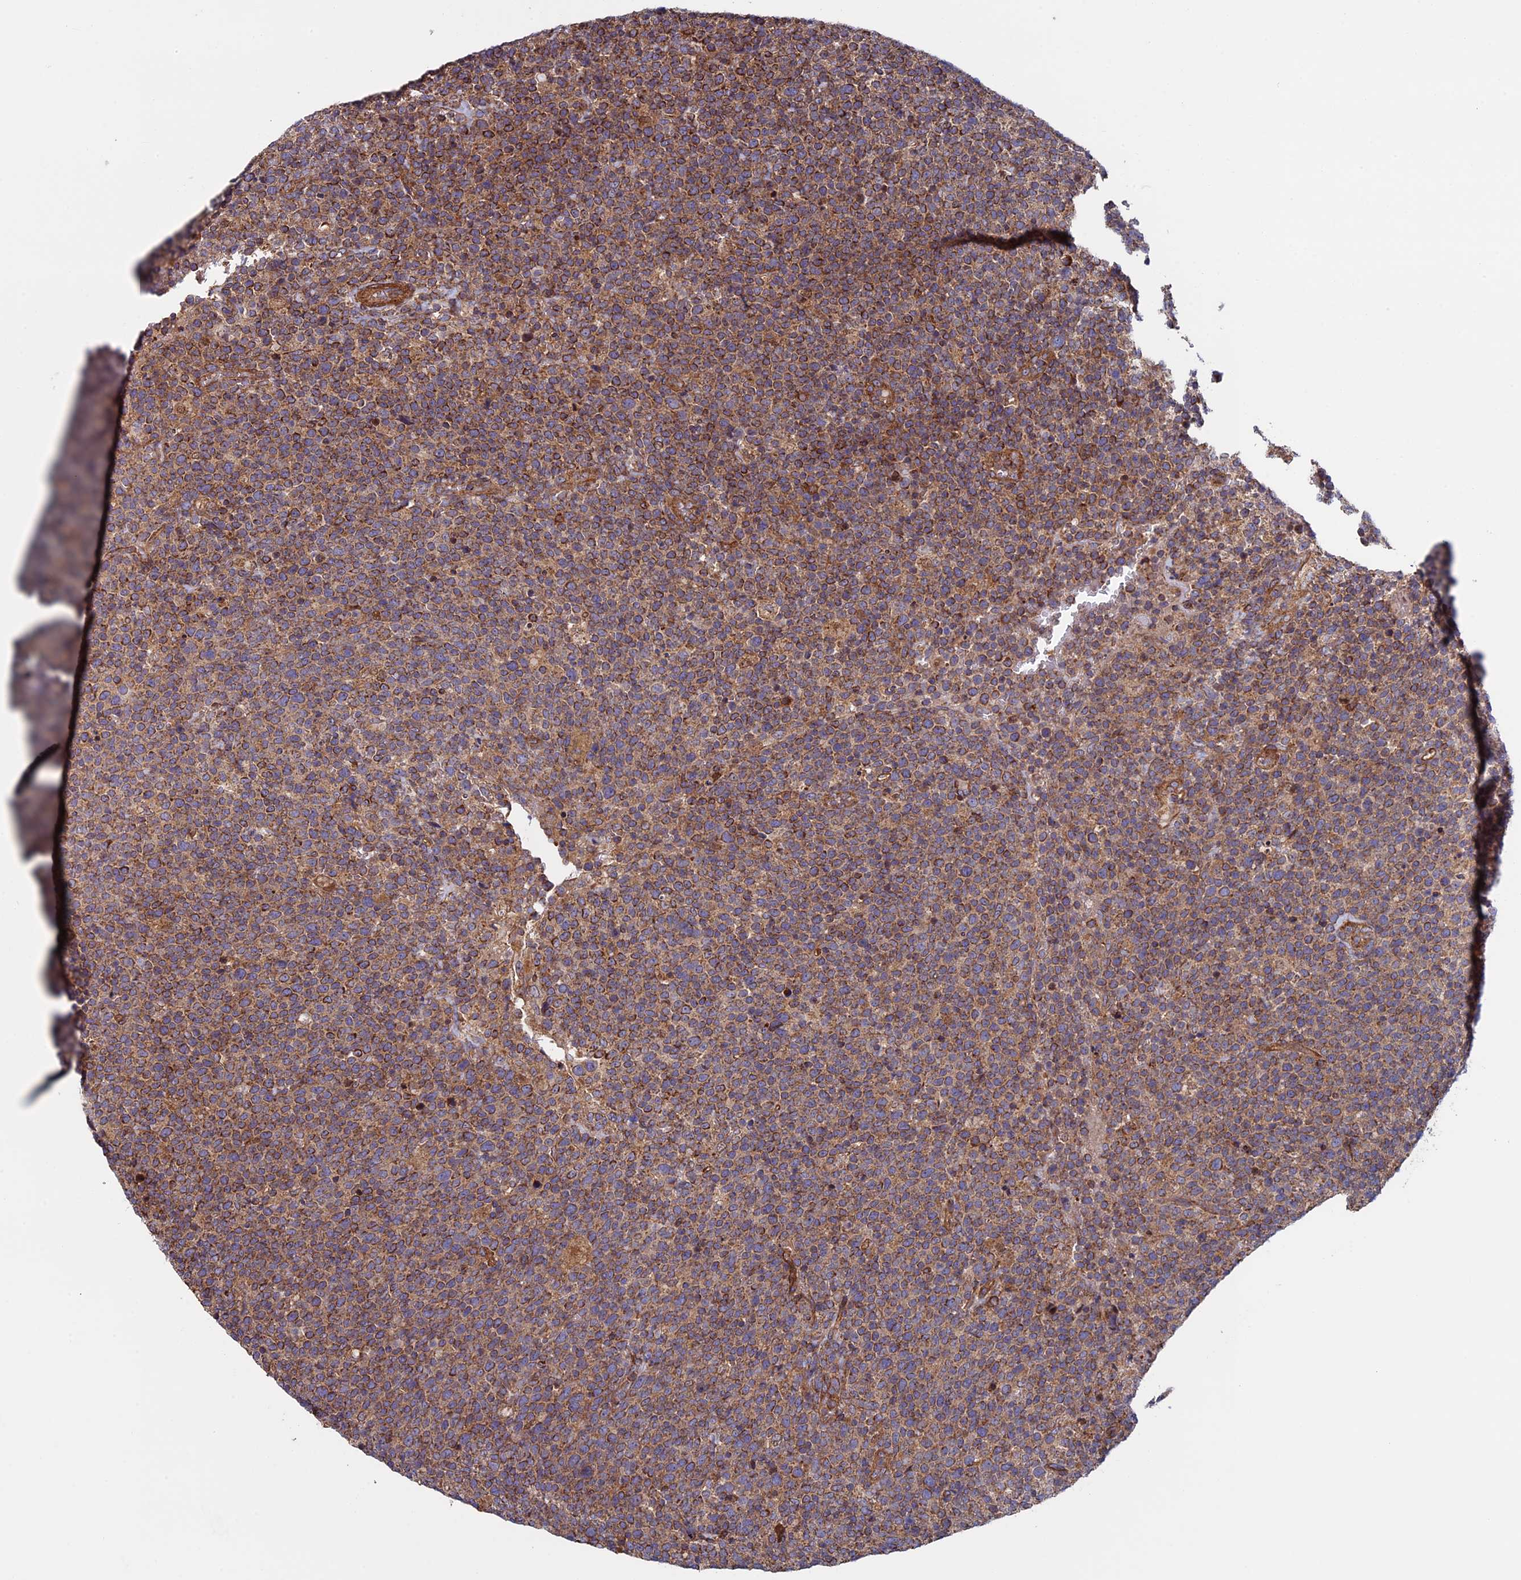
{"staining": {"intensity": "moderate", "quantity": ">75%", "location": "cytoplasmic/membranous"}, "tissue": "lymphoma", "cell_type": "Tumor cells", "image_type": "cancer", "snomed": [{"axis": "morphology", "description": "Malignant lymphoma, non-Hodgkin's type, High grade"}, {"axis": "topography", "description": "Lymph node"}], "caption": "A brown stain labels moderate cytoplasmic/membranous staining of a protein in high-grade malignant lymphoma, non-Hodgkin's type tumor cells.", "gene": "CCDC8", "patient": {"sex": "male", "age": 61}}